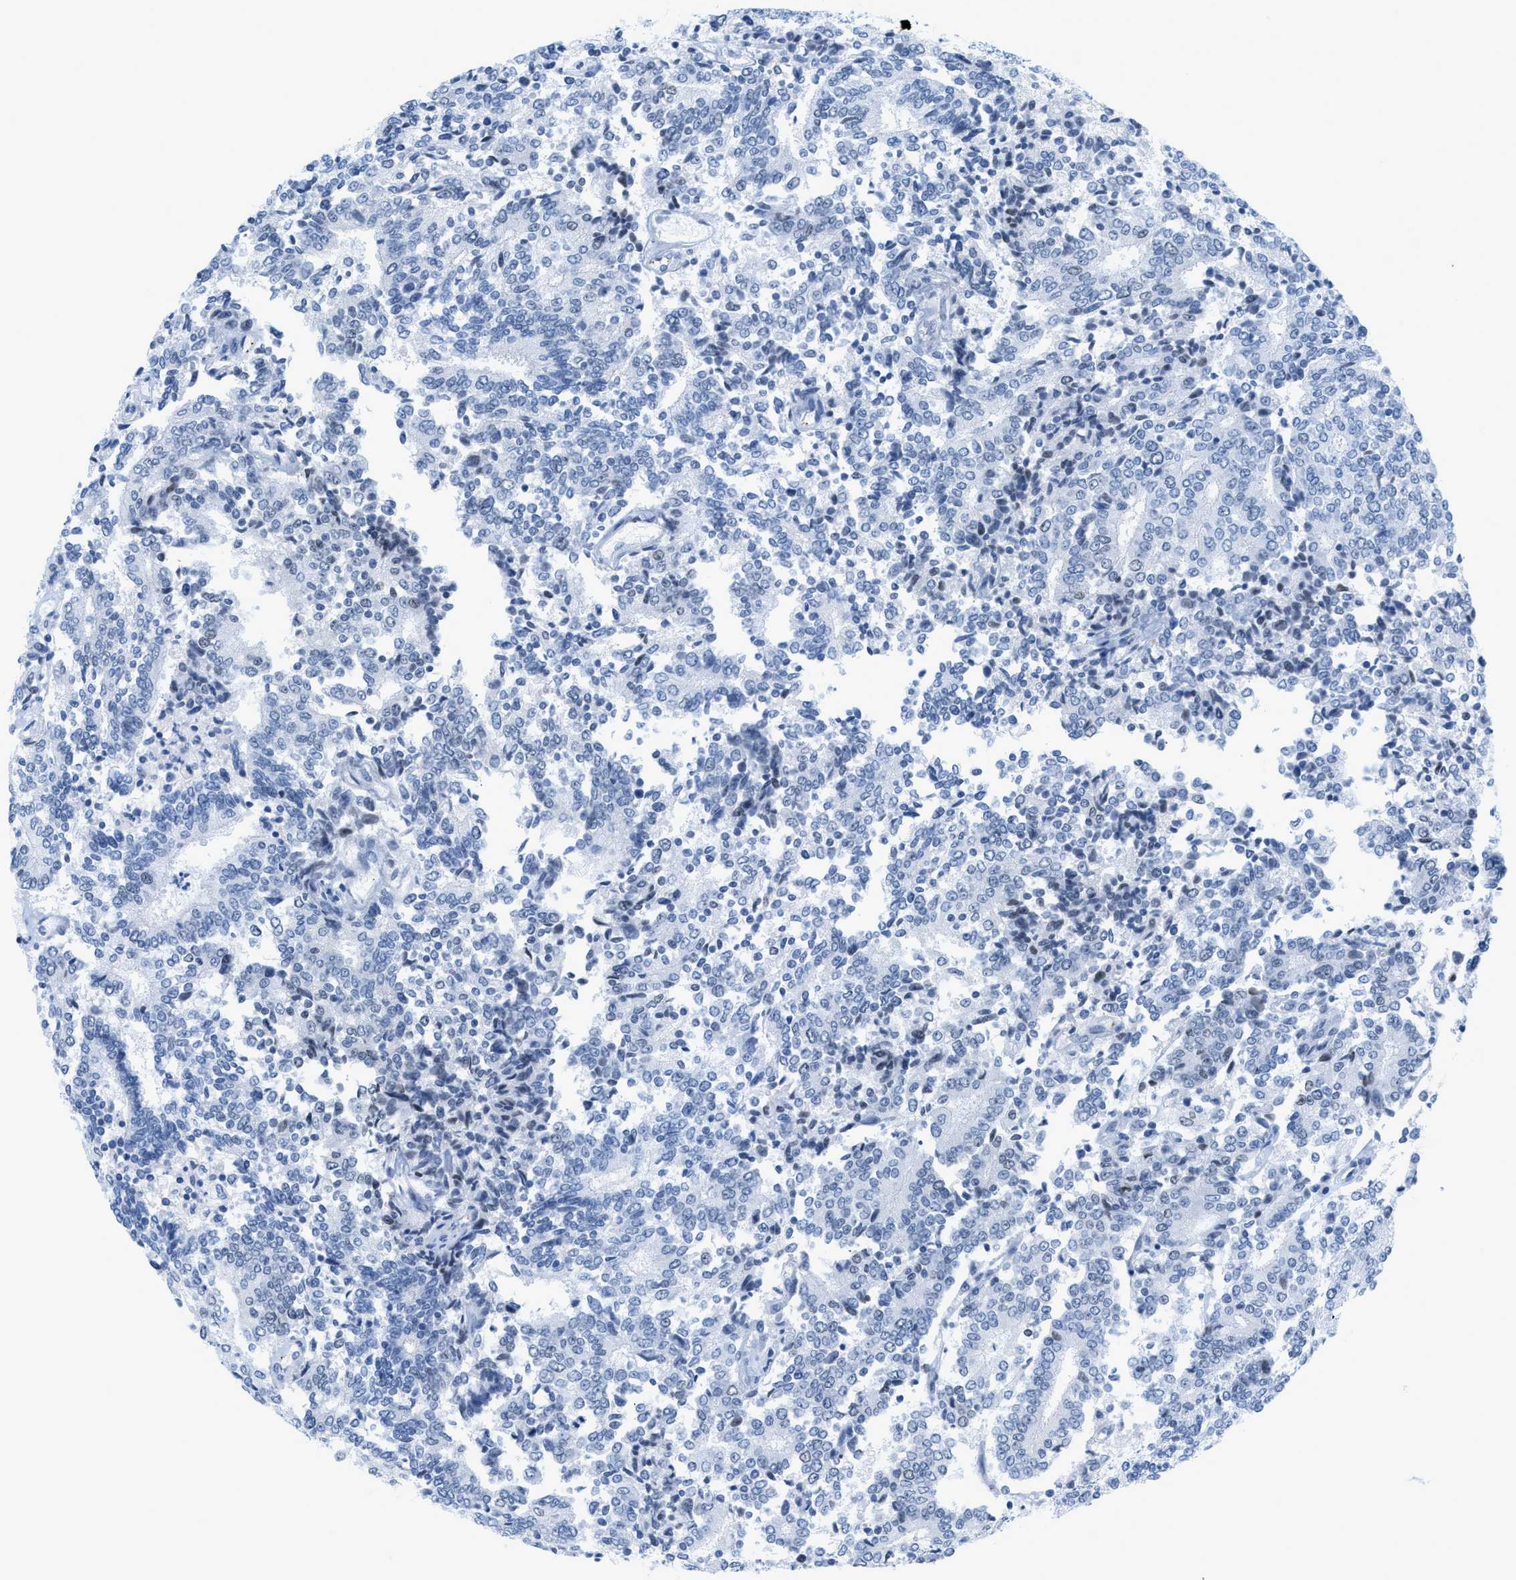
{"staining": {"intensity": "negative", "quantity": "none", "location": "none"}, "tissue": "prostate cancer", "cell_type": "Tumor cells", "image_type": "cancer", "snomed": [{"axis": "morphology", "description": "Normal tissue, NOS"}, {"axis": "morphology", "description": "Adenocarcinoma, High grade"}, {"axis": "topography", "description": "Prostate"}, {"axis": "topography", "description": "Seminal veicle"}], "caption": "IHC histopathology image of neoplastic tissue: prostate cancer stained with DAB (3,3'-diaminobenzidine) displays no significant protein positivity in tumor cells. (Immunohistochemistry (ihc), brightfield microscopy, high magnification).", "gene": "HLTF", "patient": {"sex": "male", "age": 55}}